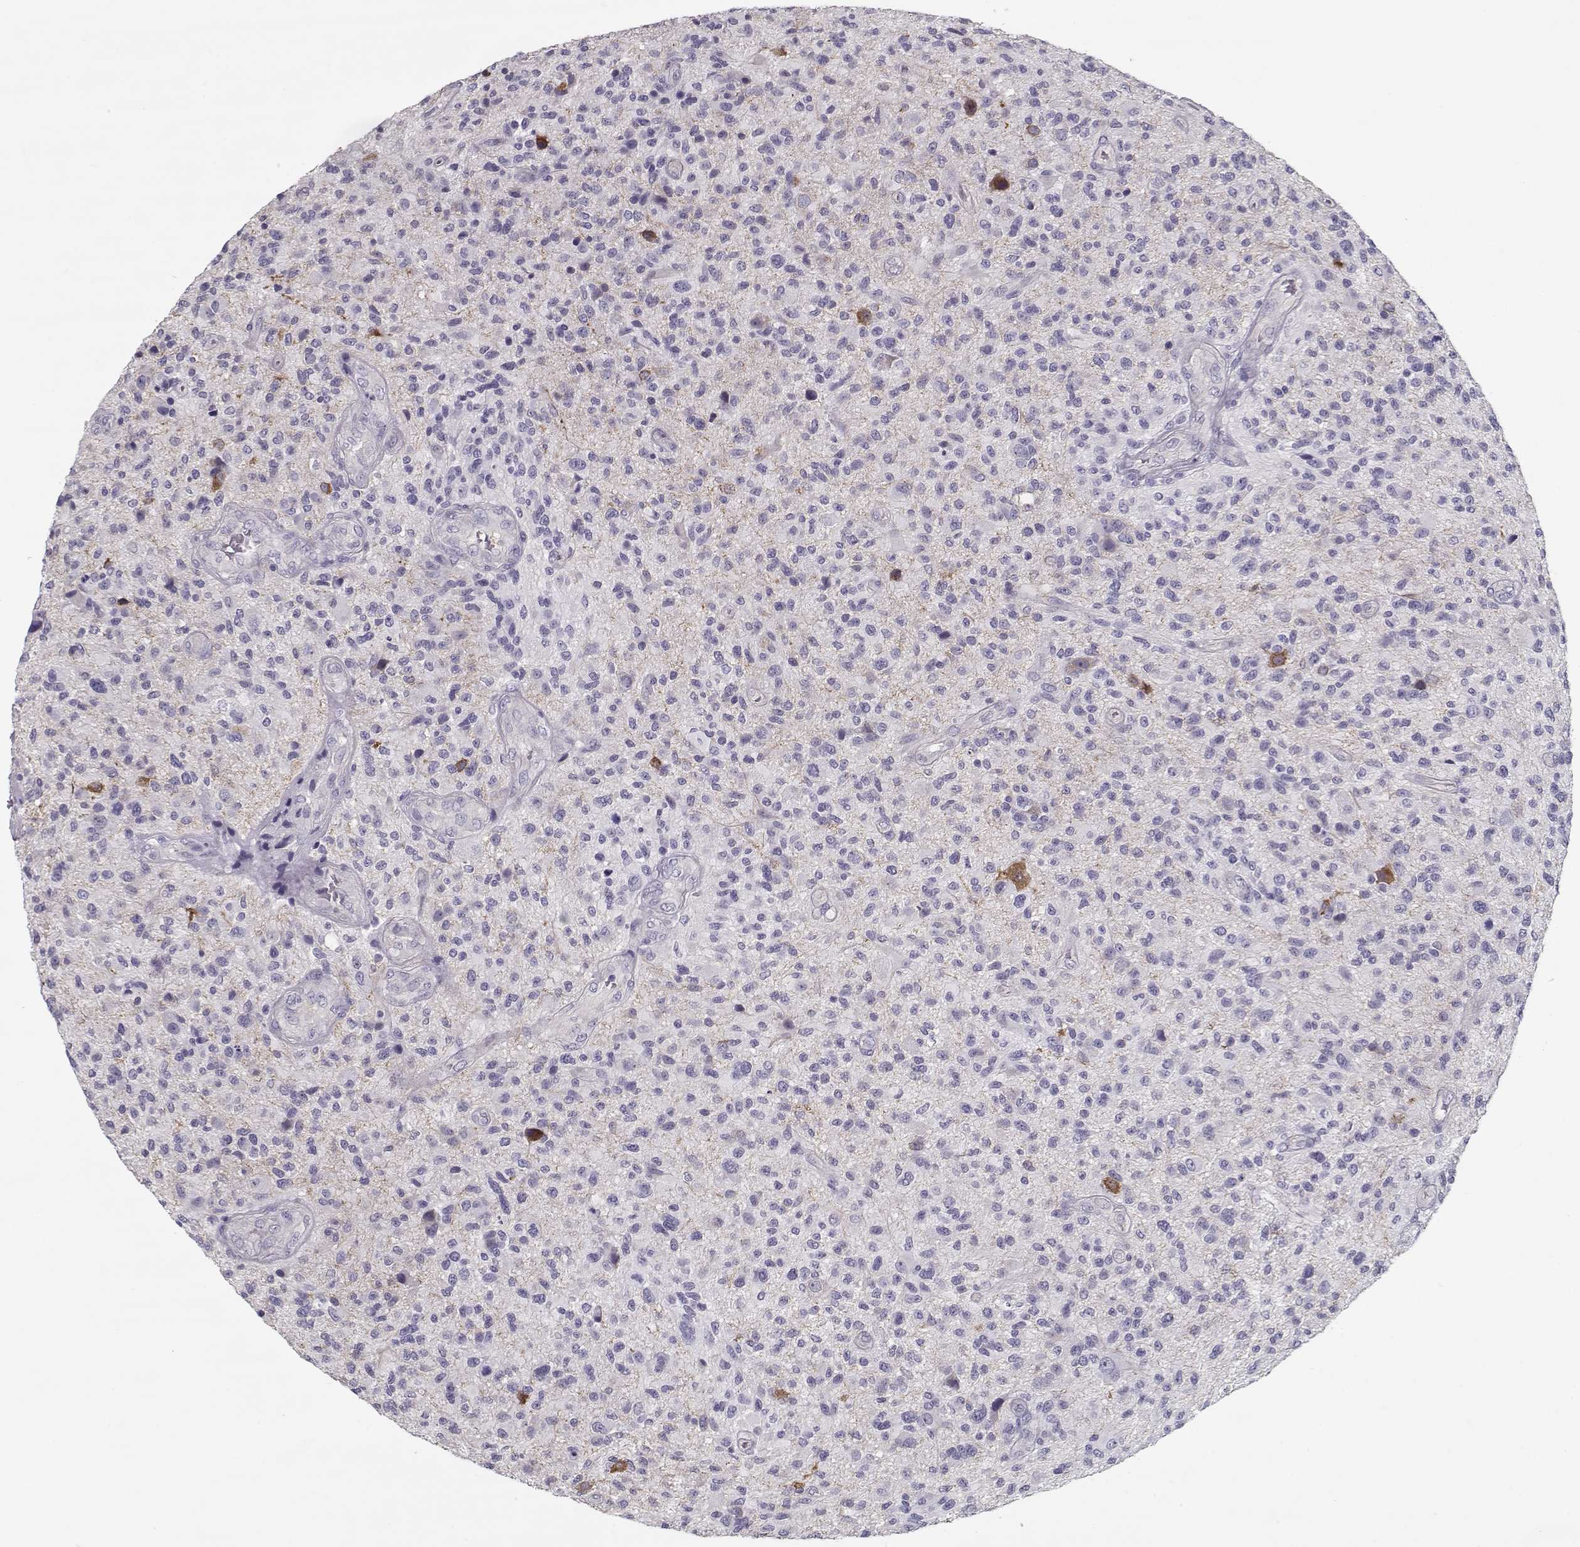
{"staining": {"intensity": "negative", "quantity": "none", "location": "none"}, "tissue": "glioma", "cell_type": "Tumor cells", "image_type": "cancer", "snomed": [{"axis": "morphology", "description": "Glioma, malignant, High grade"}, {"axis": "topography", "description": "Brain"}], "caption": "Tumor cells show no significant protein expression in glioma.", "gene": "CCDC136", "patient": {"sex": "male", "age": 47}}